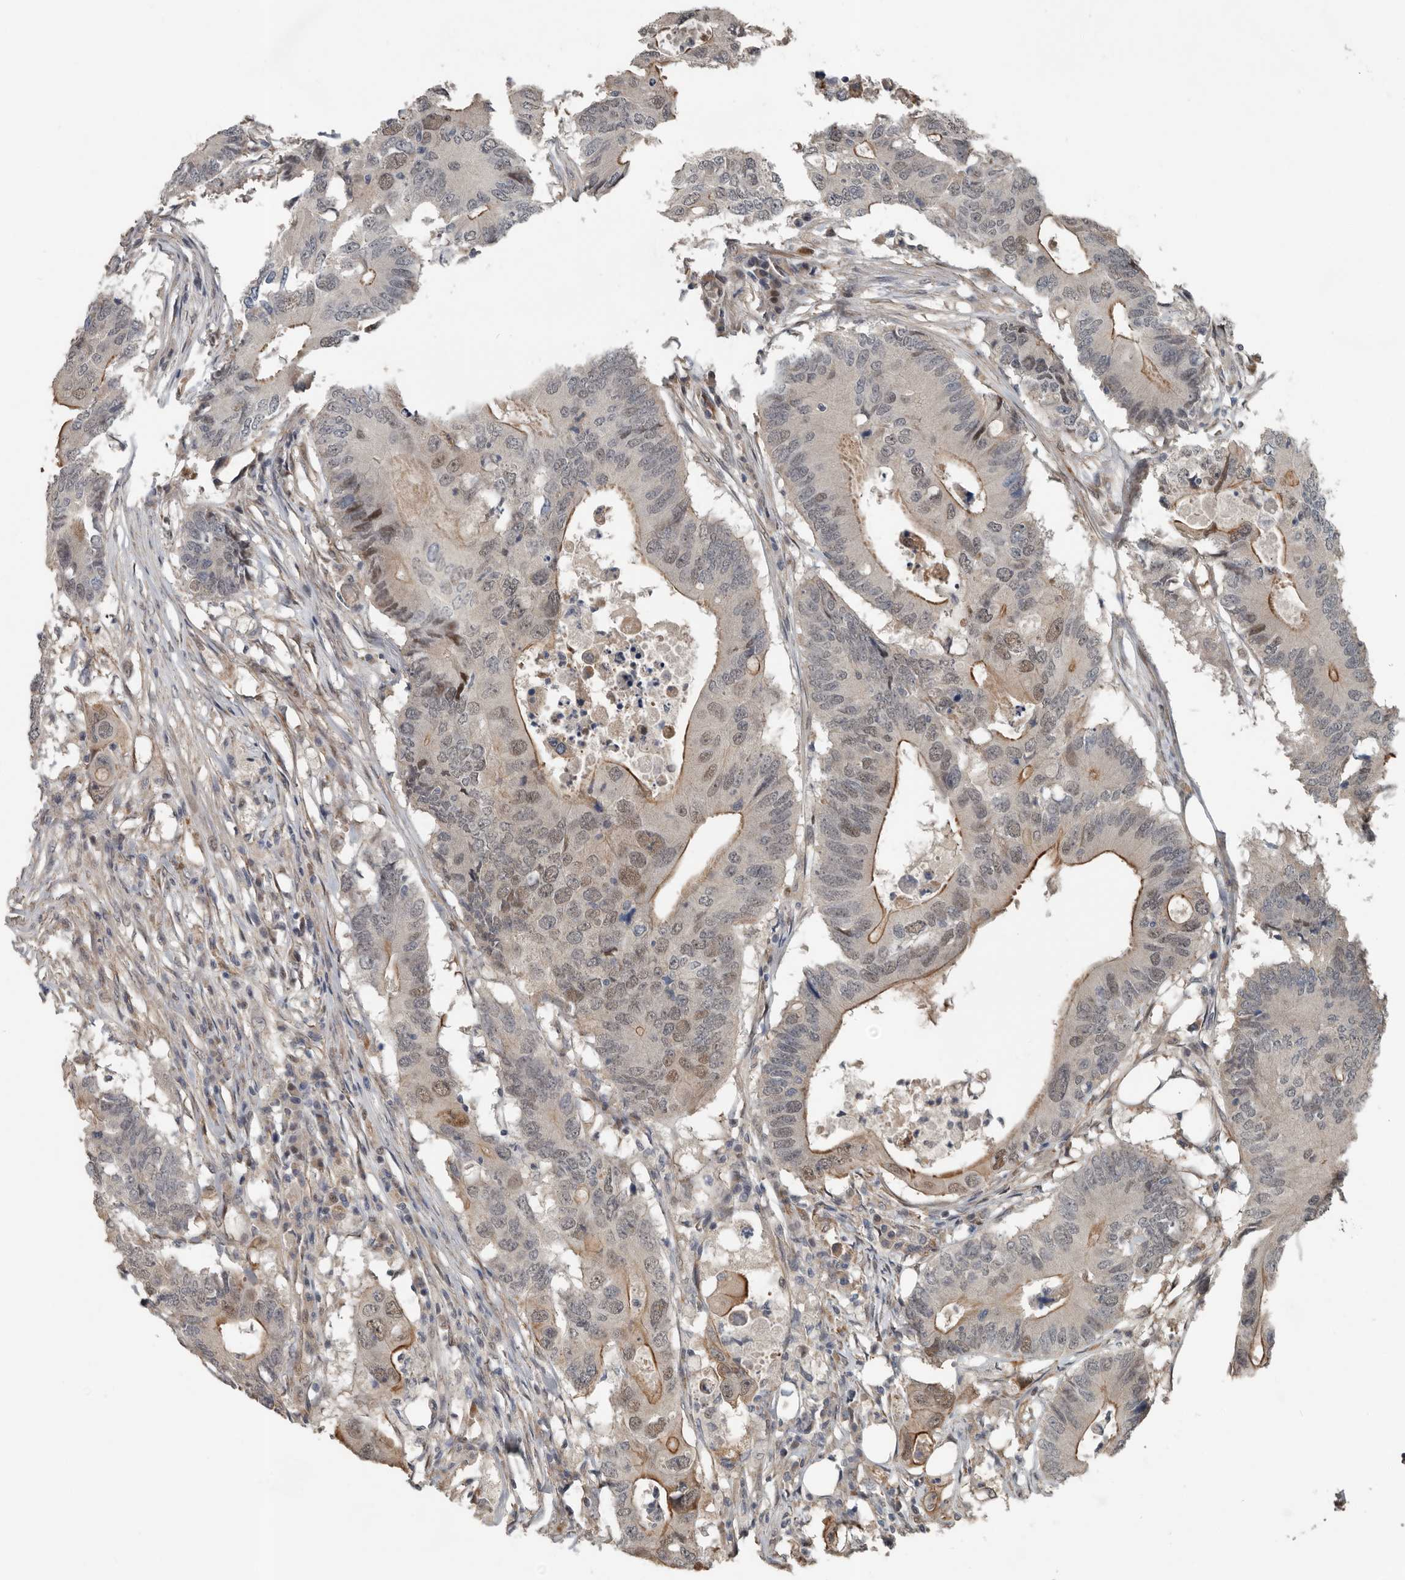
{"staining": {"intensity": "moderate", "quantity": "25%-75%", "location": "cytoplasmic/membranous,nuclear"}, "tissue": "colorectal cancer", "cell_type": "Tumor cells", "image_type": "cancer", "snomed": [{"axis": "morphology", "description": "Adenocarcinoma, NOS"}, {"axis": "topography", "description": "Colon"}], "caption": "About 25%-75% of tumor cells in adenocarcinoma (colorectal) exhibit moderate cytoplasmic/membranous and nuclear protein staining as visualized by brown immunohistochemical staining.", "gene": "YOD1", "patient": {"sex": "male", "age": 71}}